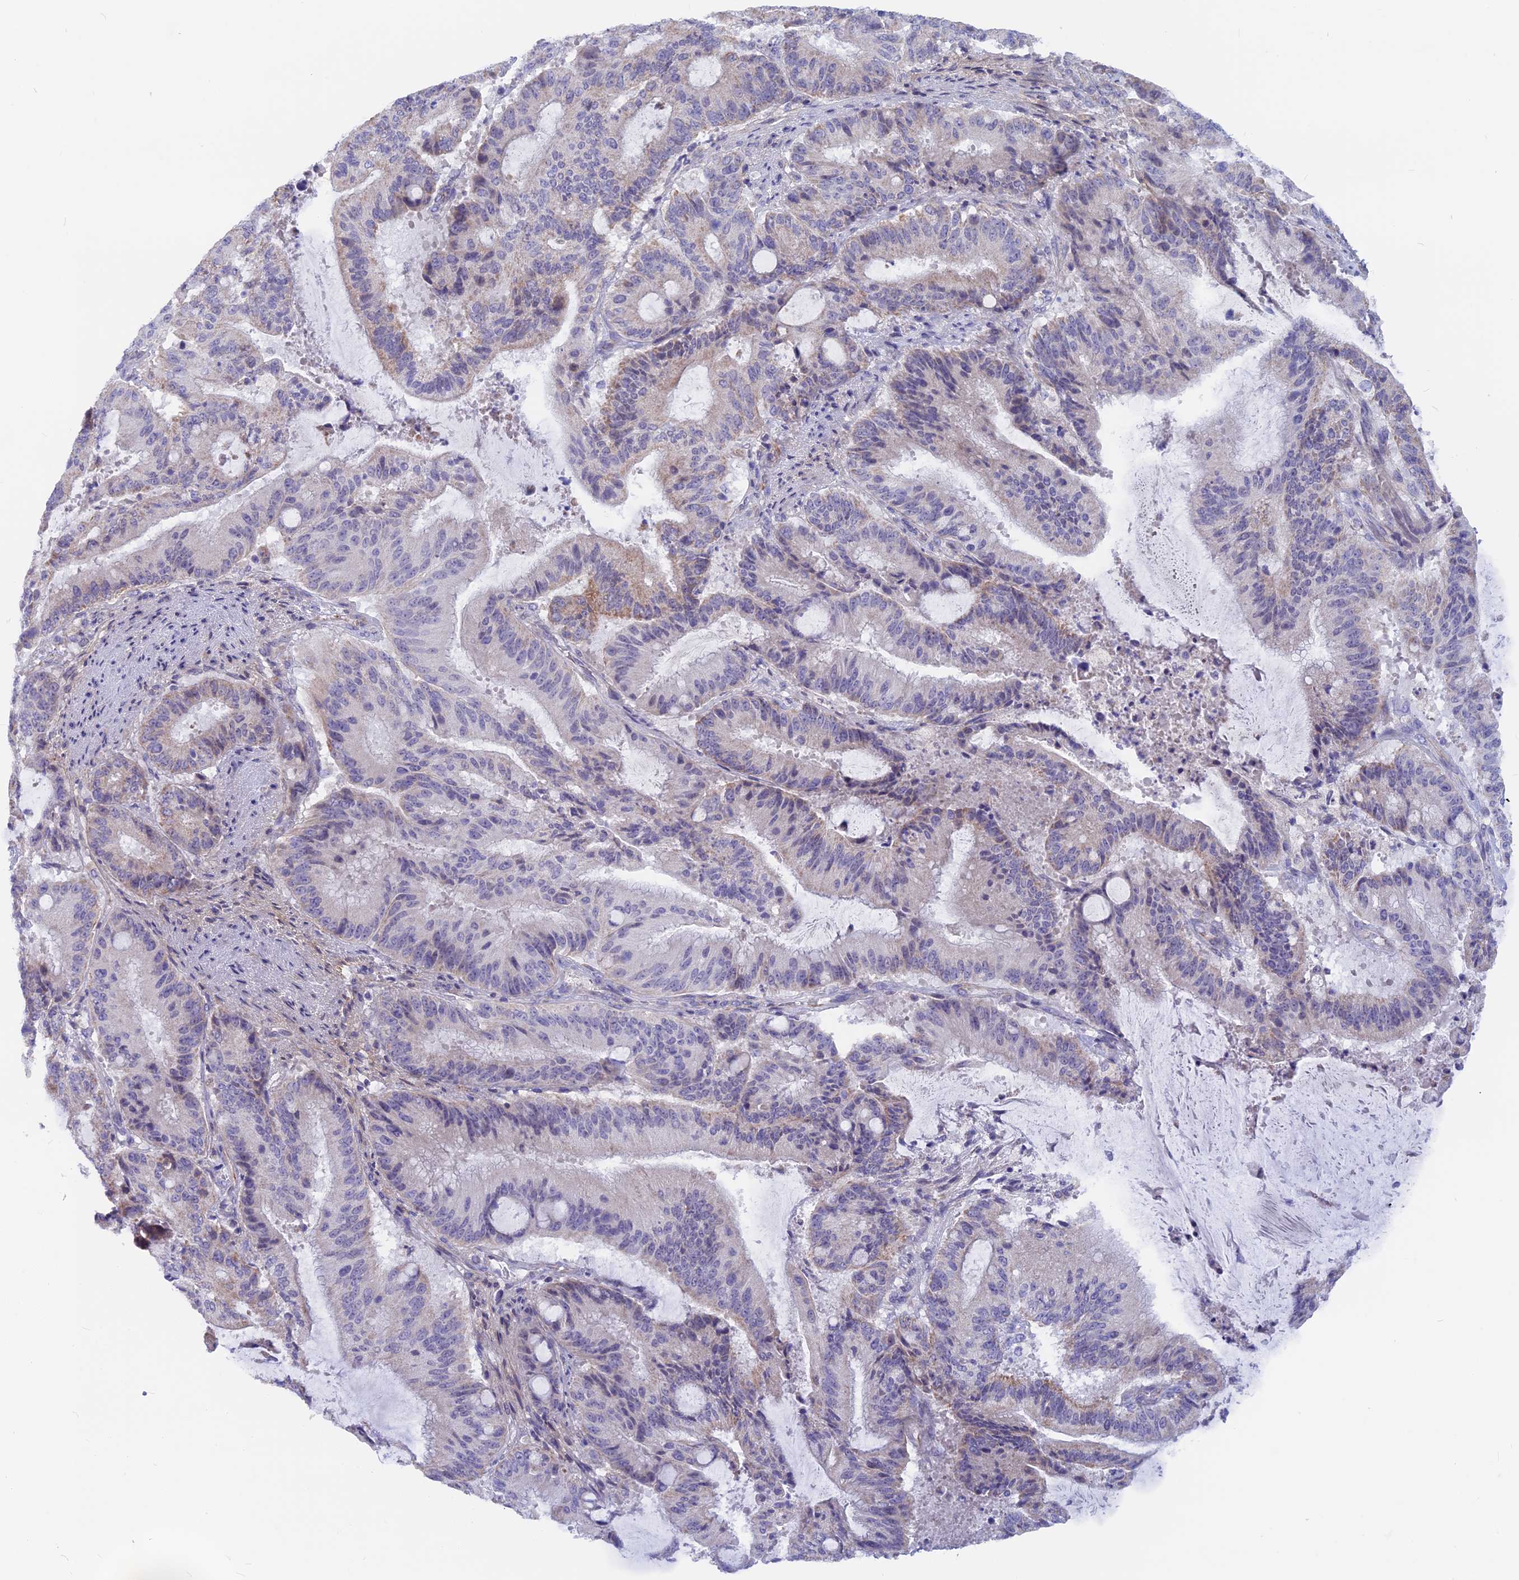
{"staining": {"intensity": "weak", "quantity": "<25%", "location": "cytoplasmic/membranous"}, "tissue": "liver cancer", "cell_type": "Tumor cells", "image_type": "cancer", "snomed": [{"axis": "morphology", "description": "Normal tissue, NOS"}, {"axis": "morphology", "description": "Cholangiocarcinoma"}, {"axis": "topography", "description": "Liver"}, {"axis": "topography", "description": "Peripheral nerve tissue"}], "caption": "Tumor cells are negative for brown protein staining in cholangiocarcinoma (liver).", "gene": "PLAC9", "patient": {"sex": "female", "age": 73}}